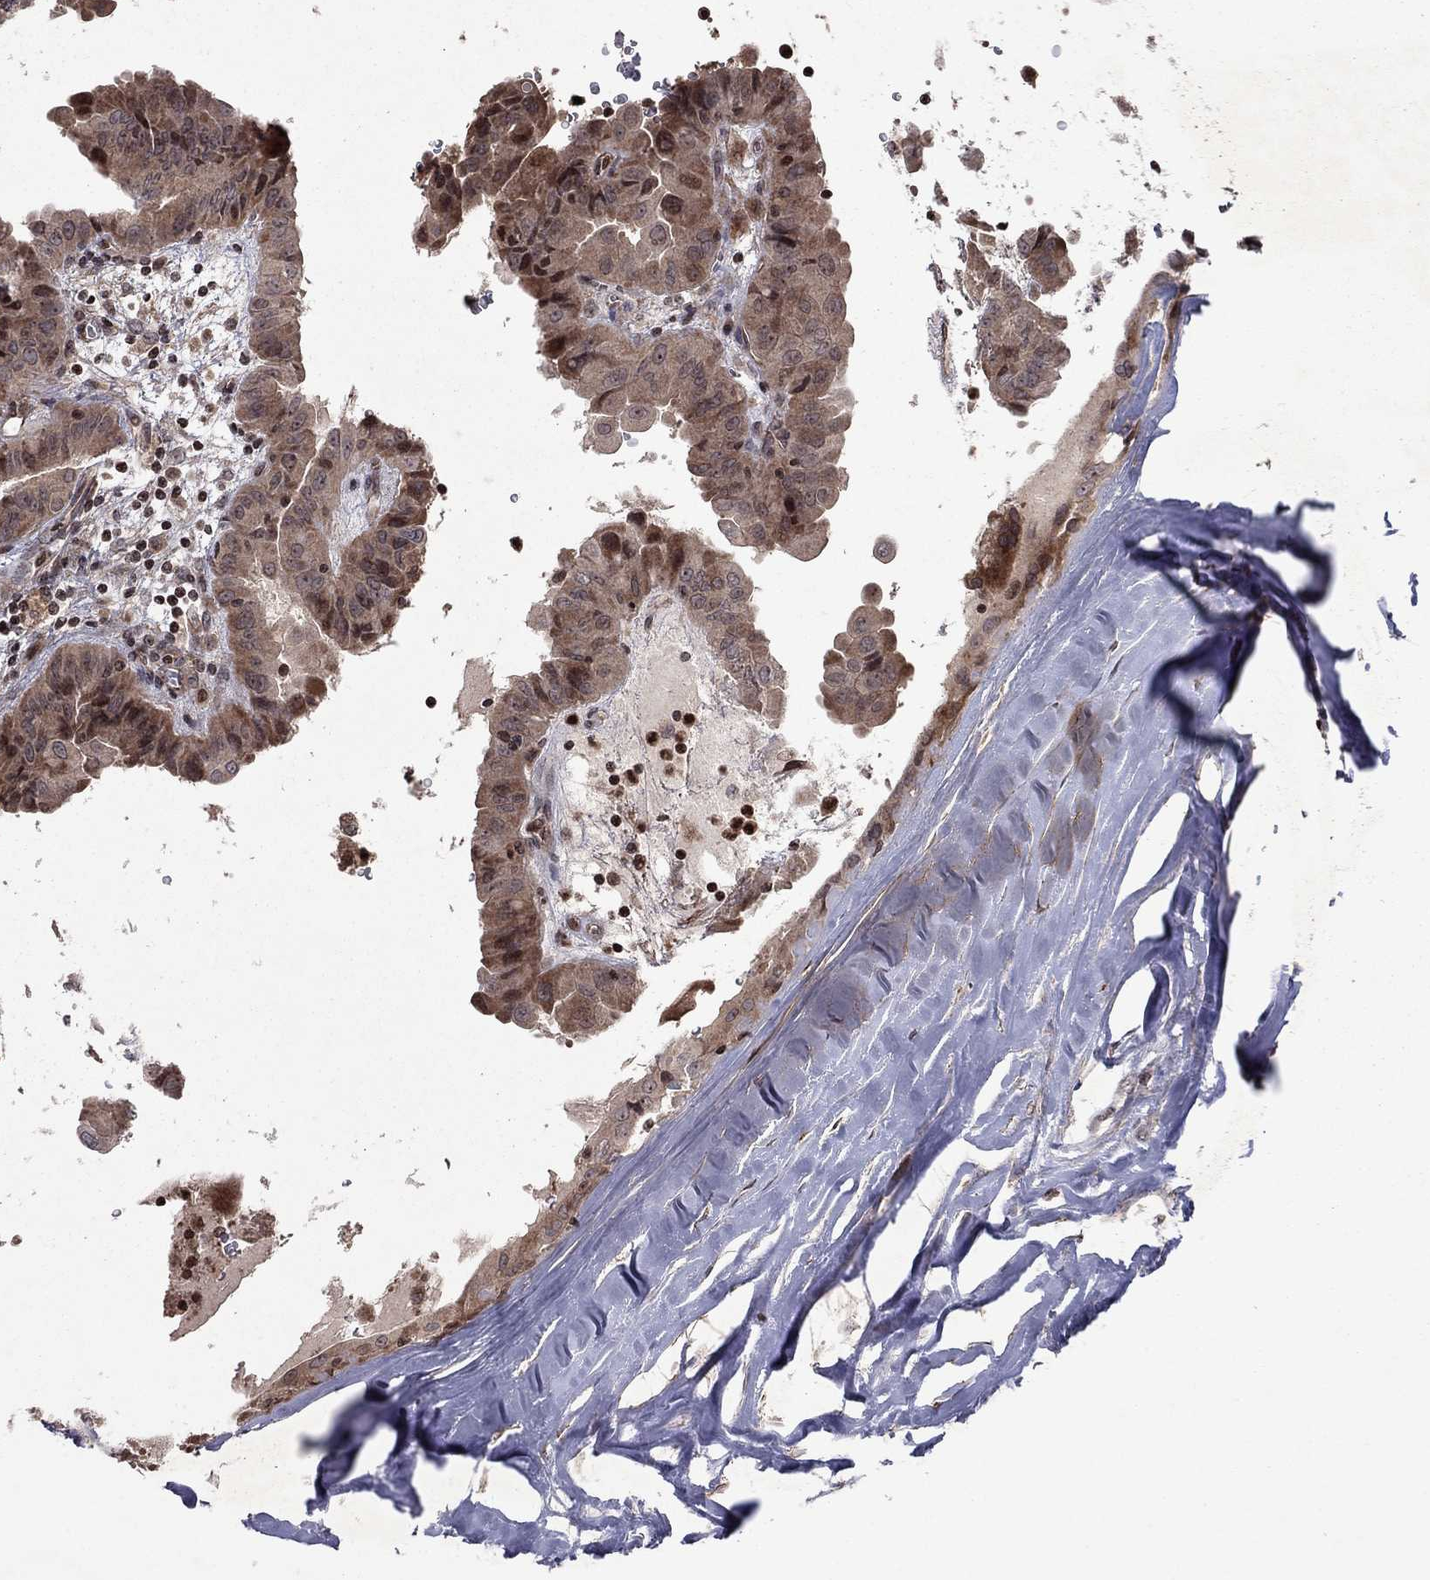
{"staining": {"intensity": "moderate", "quantity": "<25%", "location": "cytoplasmic/membranous,nuclear"}, "tissue": "thyroid cancer", "cell_type": "Tumor cells", "image_type": "cancer", "snomed": [{"axis": "morphology", "description": "Papillary adenocarcinoma, NOS"}, {"axis": "topography", "description": "Thyroid gland"}], "caption": "Papillary adenocarcinoma (thyroid) stained for a protein reveals moderate cytoplasmic/membranous and nuclear positivity in tumor cells. (brown staining indicates protein expression, while blue staining denotes nuclei).", "gene": "SORBS1", "patient": {"sex": "female", "age": 37}}